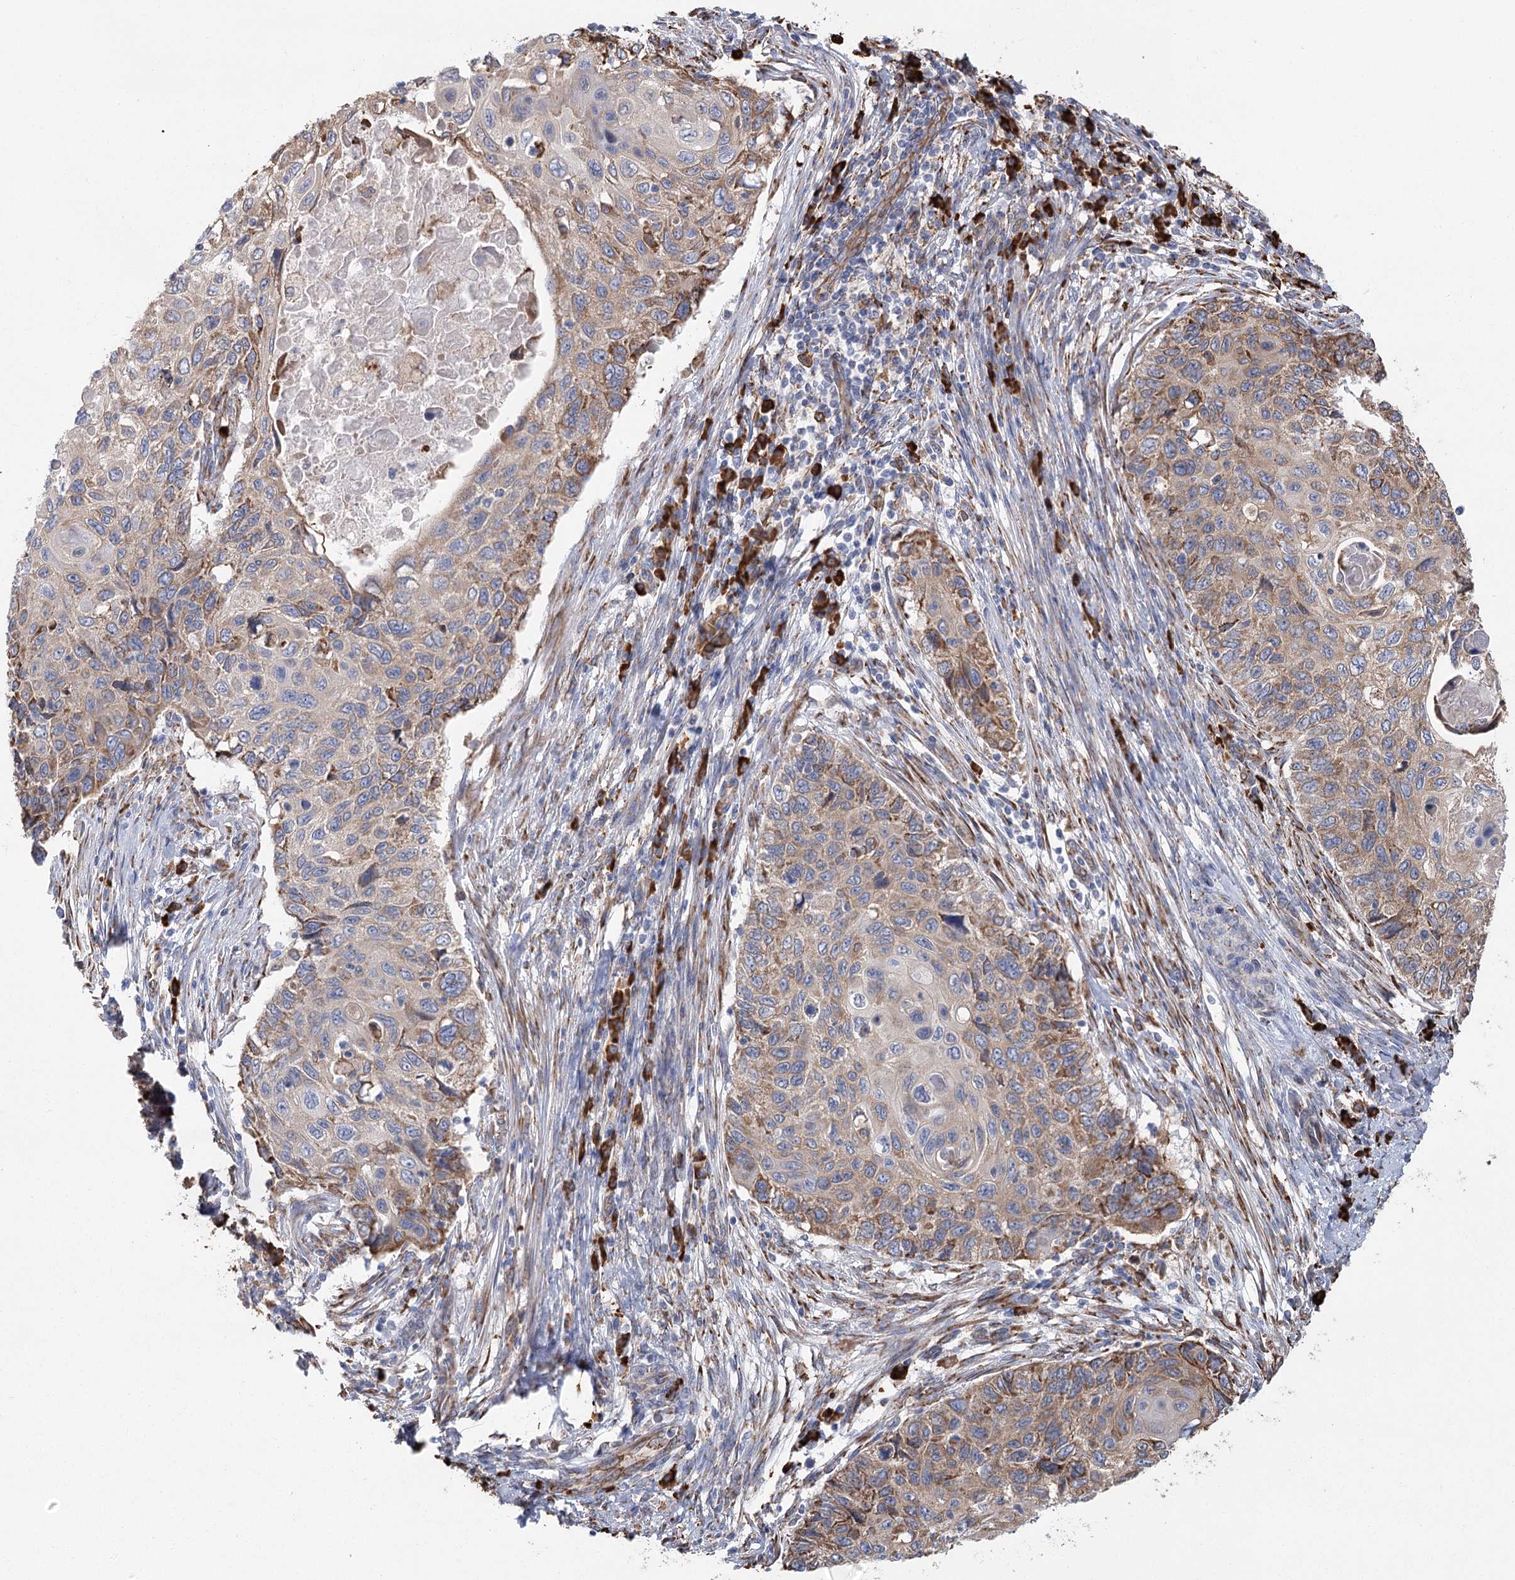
{"staining": {"intensity": "moderate", "quantity": "25%-75%", "location": "cytoplasmic/membranous"}, "tissue": "cervical cancer", "cell_type": "Tumor cells", "image_type": "cancer", "snomed": [{"axis": "morphology", "description": "Squamous cell carcinoma, NOS"}, {"axis": "topography", "description": "Cervix"}], "caption": "Immunohistochemistry (DAB (3,3'-diaminobenzidine)) staining of cervical cancer reveals moderate cytoplasmic/membranous protein staining in about 25%-75% of tumor cells.", "gene": "METTL24", "patient": {"sex": "female", "age": 70}}